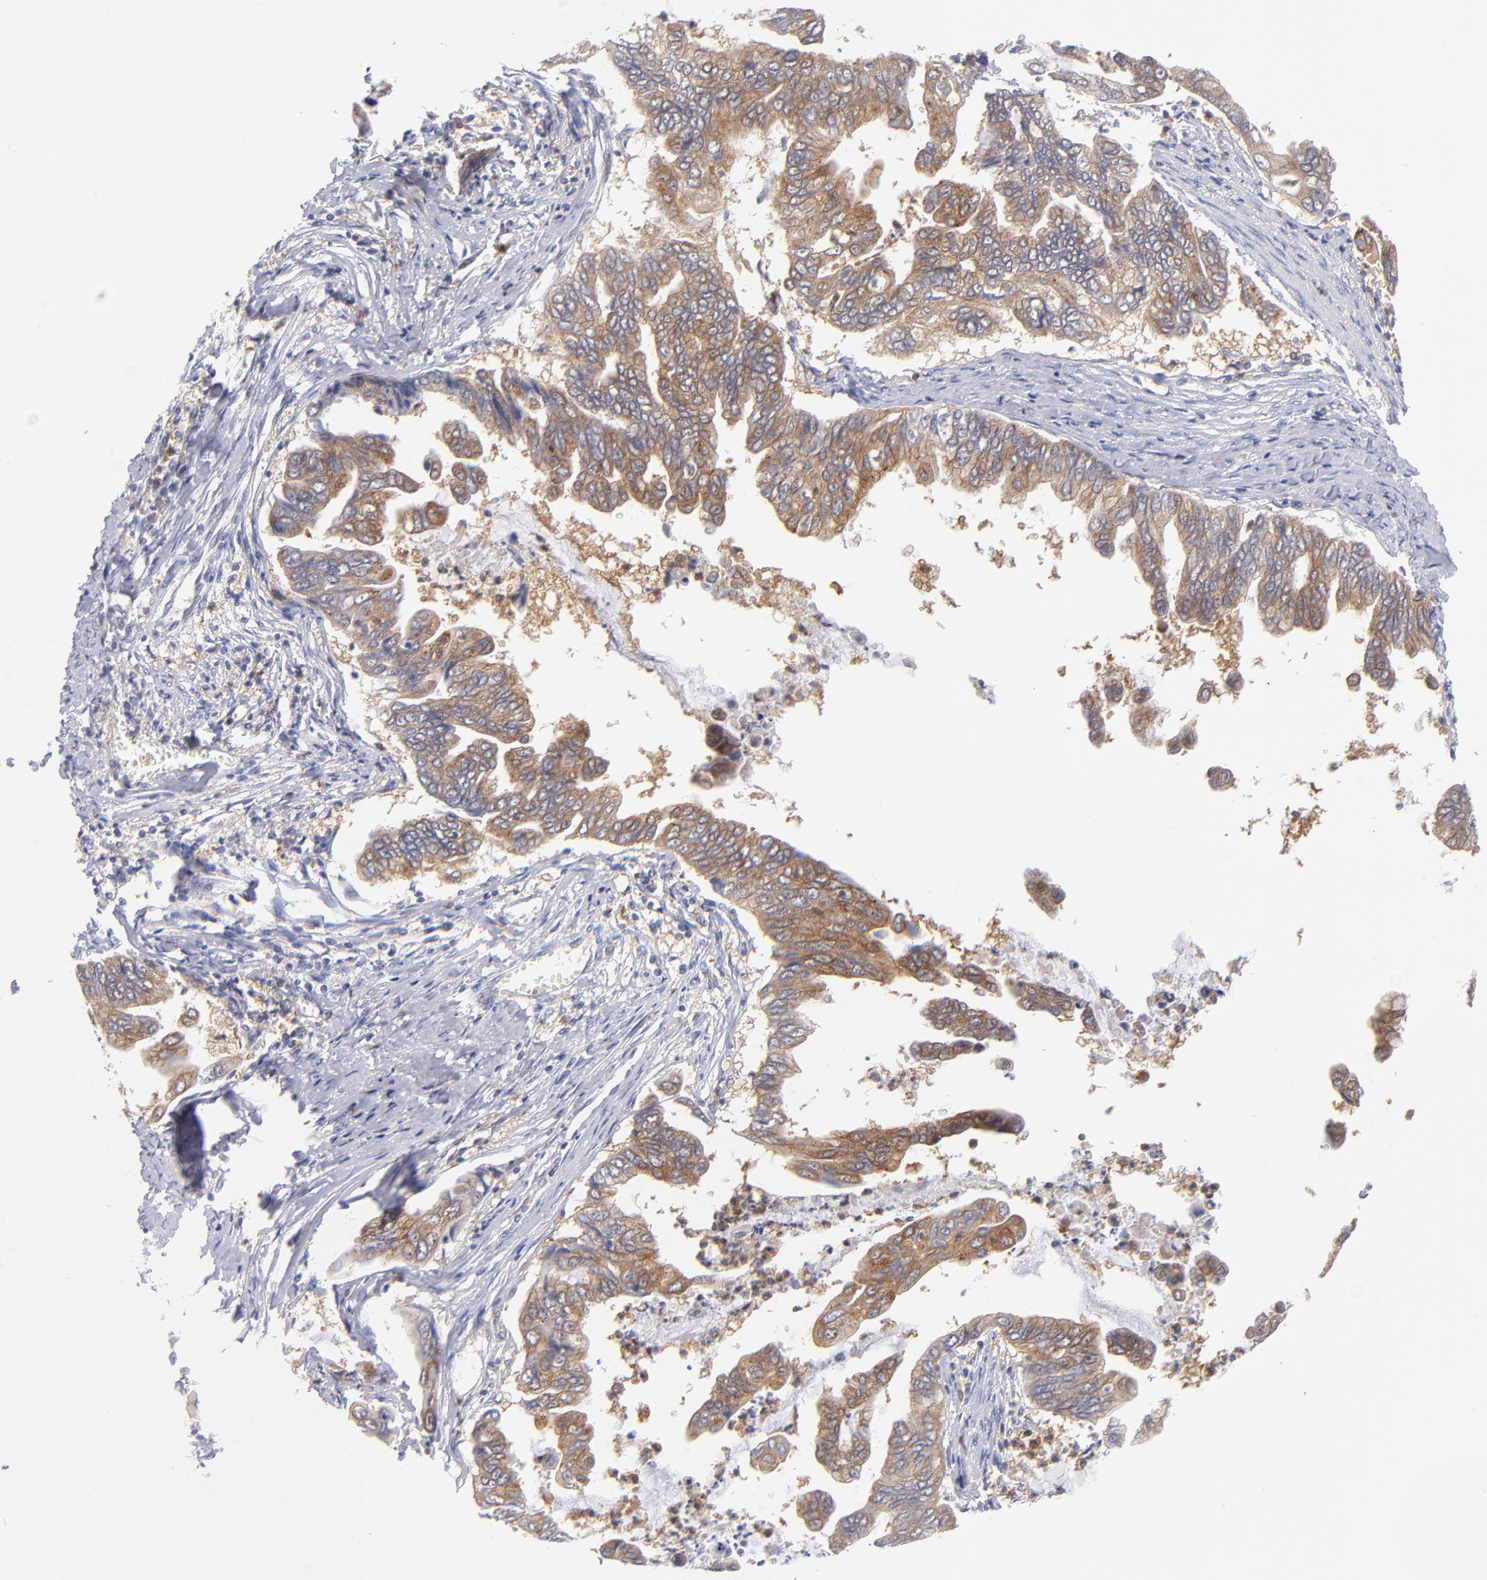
{"staining": {"intensity": "weak", "quantity": ">75%", "location": "cytoplasmic/membranous"}, "tissue": "stomach cancer", "cell_type": "Tumor cells", "image_type": "cancer", "snomed": [{"axis": "morphology", "description": "Adenocarcinoma, NOS"}, {"axis": "topography", "description": "Stomach, upper"}], "caption": "Protein analysis of adenocarcinoma (stomach) tissue shows weak cytoplasmic/membranous expression in about >75% of tumor cells. The staining was performed using DAB, with brown indicating positive protein expression. Nuclei are stained blue with hematoxylin.", "gene": "BID", "patient": {"sex": "male", "age": 80}}